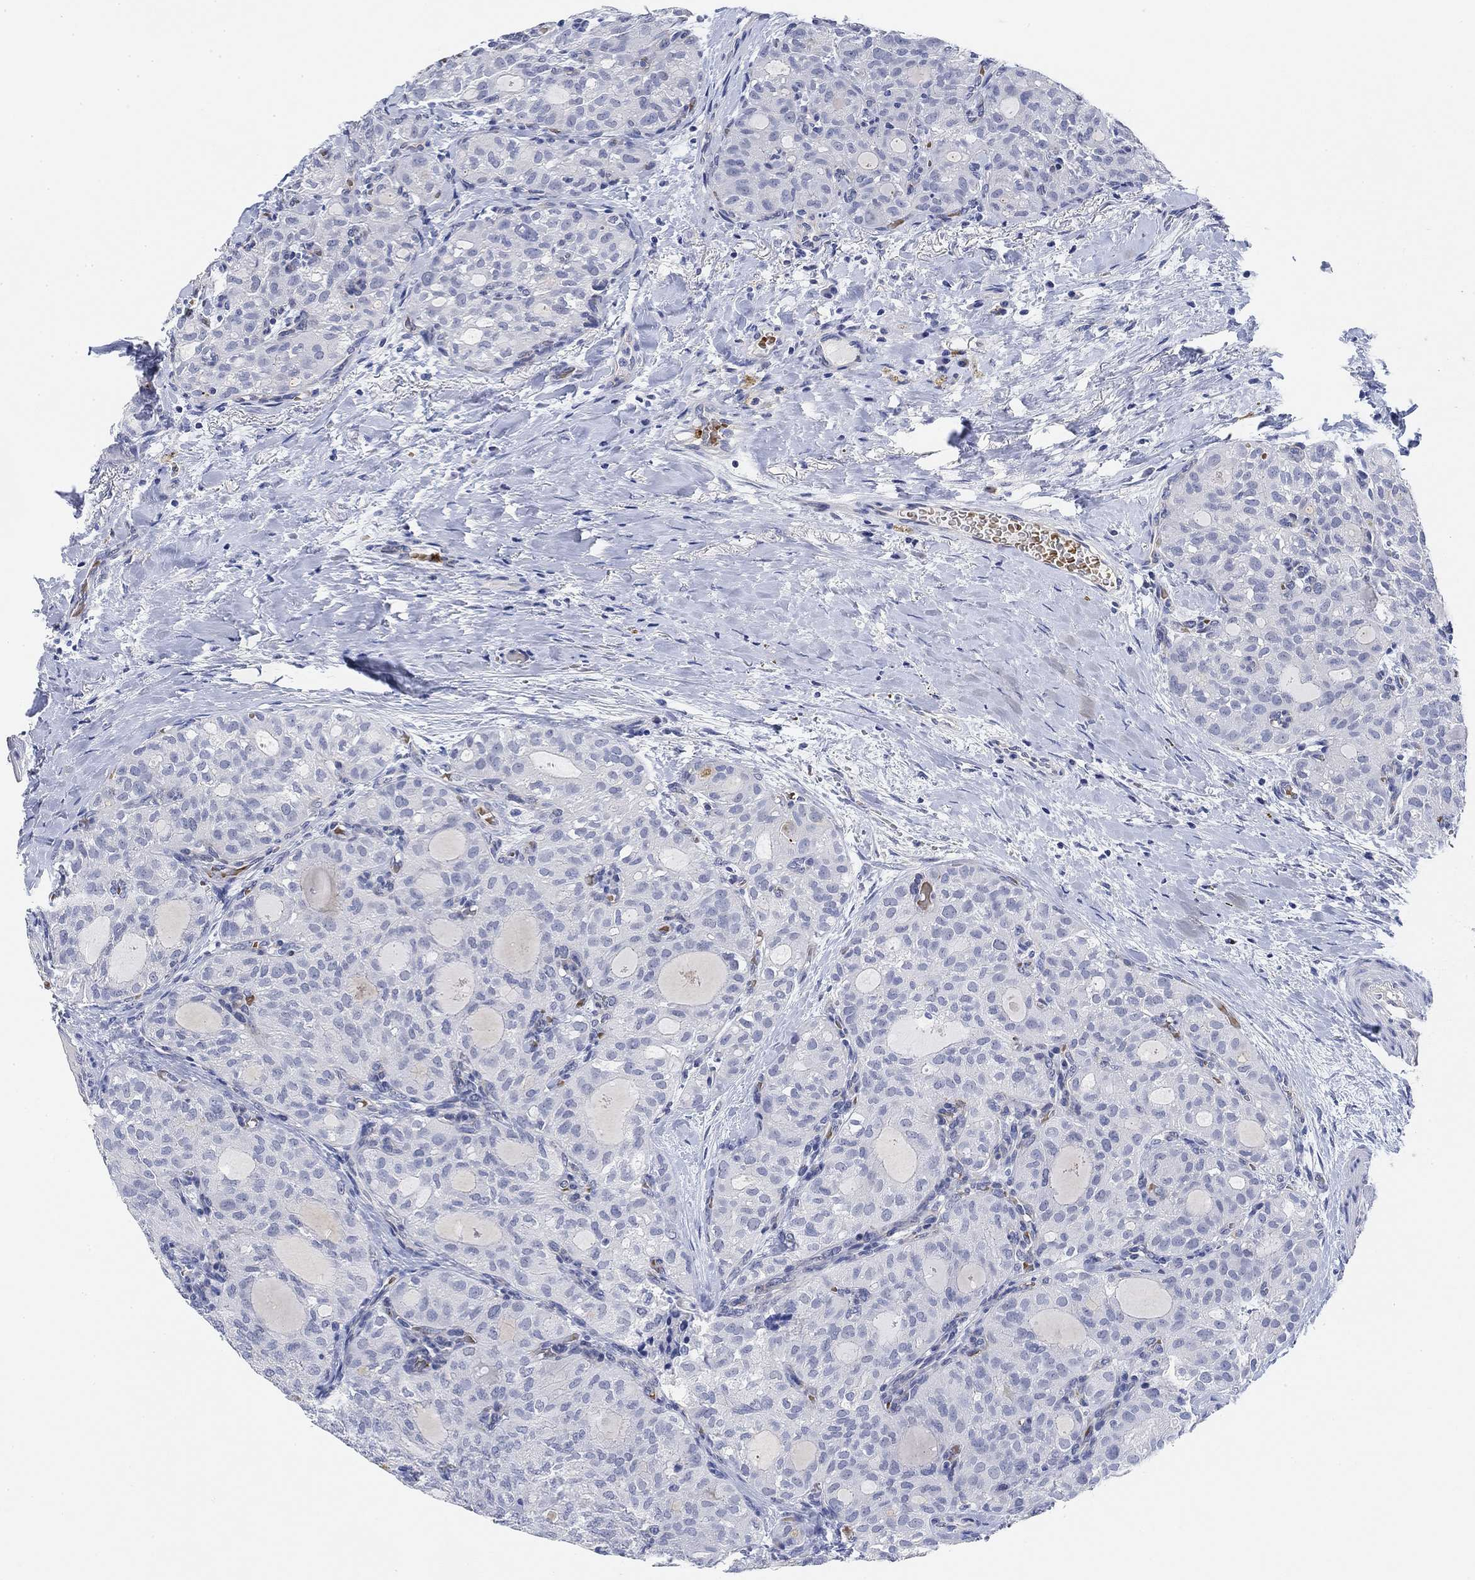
{"staining": {"intensity": "negative", "quantity": "none", "location": "none"}, "tissue": "thyroid cancer", "cell_type": "Tumor cells", "image_type": "cancer", "snomed": [{"axis": "morphology", "description": "Follicular adenoma carcinoma, NOS"}, {"axis": "topography", "description": "Thyroid gland"}], "caption": "Tumor cells show no significant protein staining in follicular adenoma carcinoma (thyroid).", "gene": "PAX6", "patient": {"sex": "male", "age": 75}}